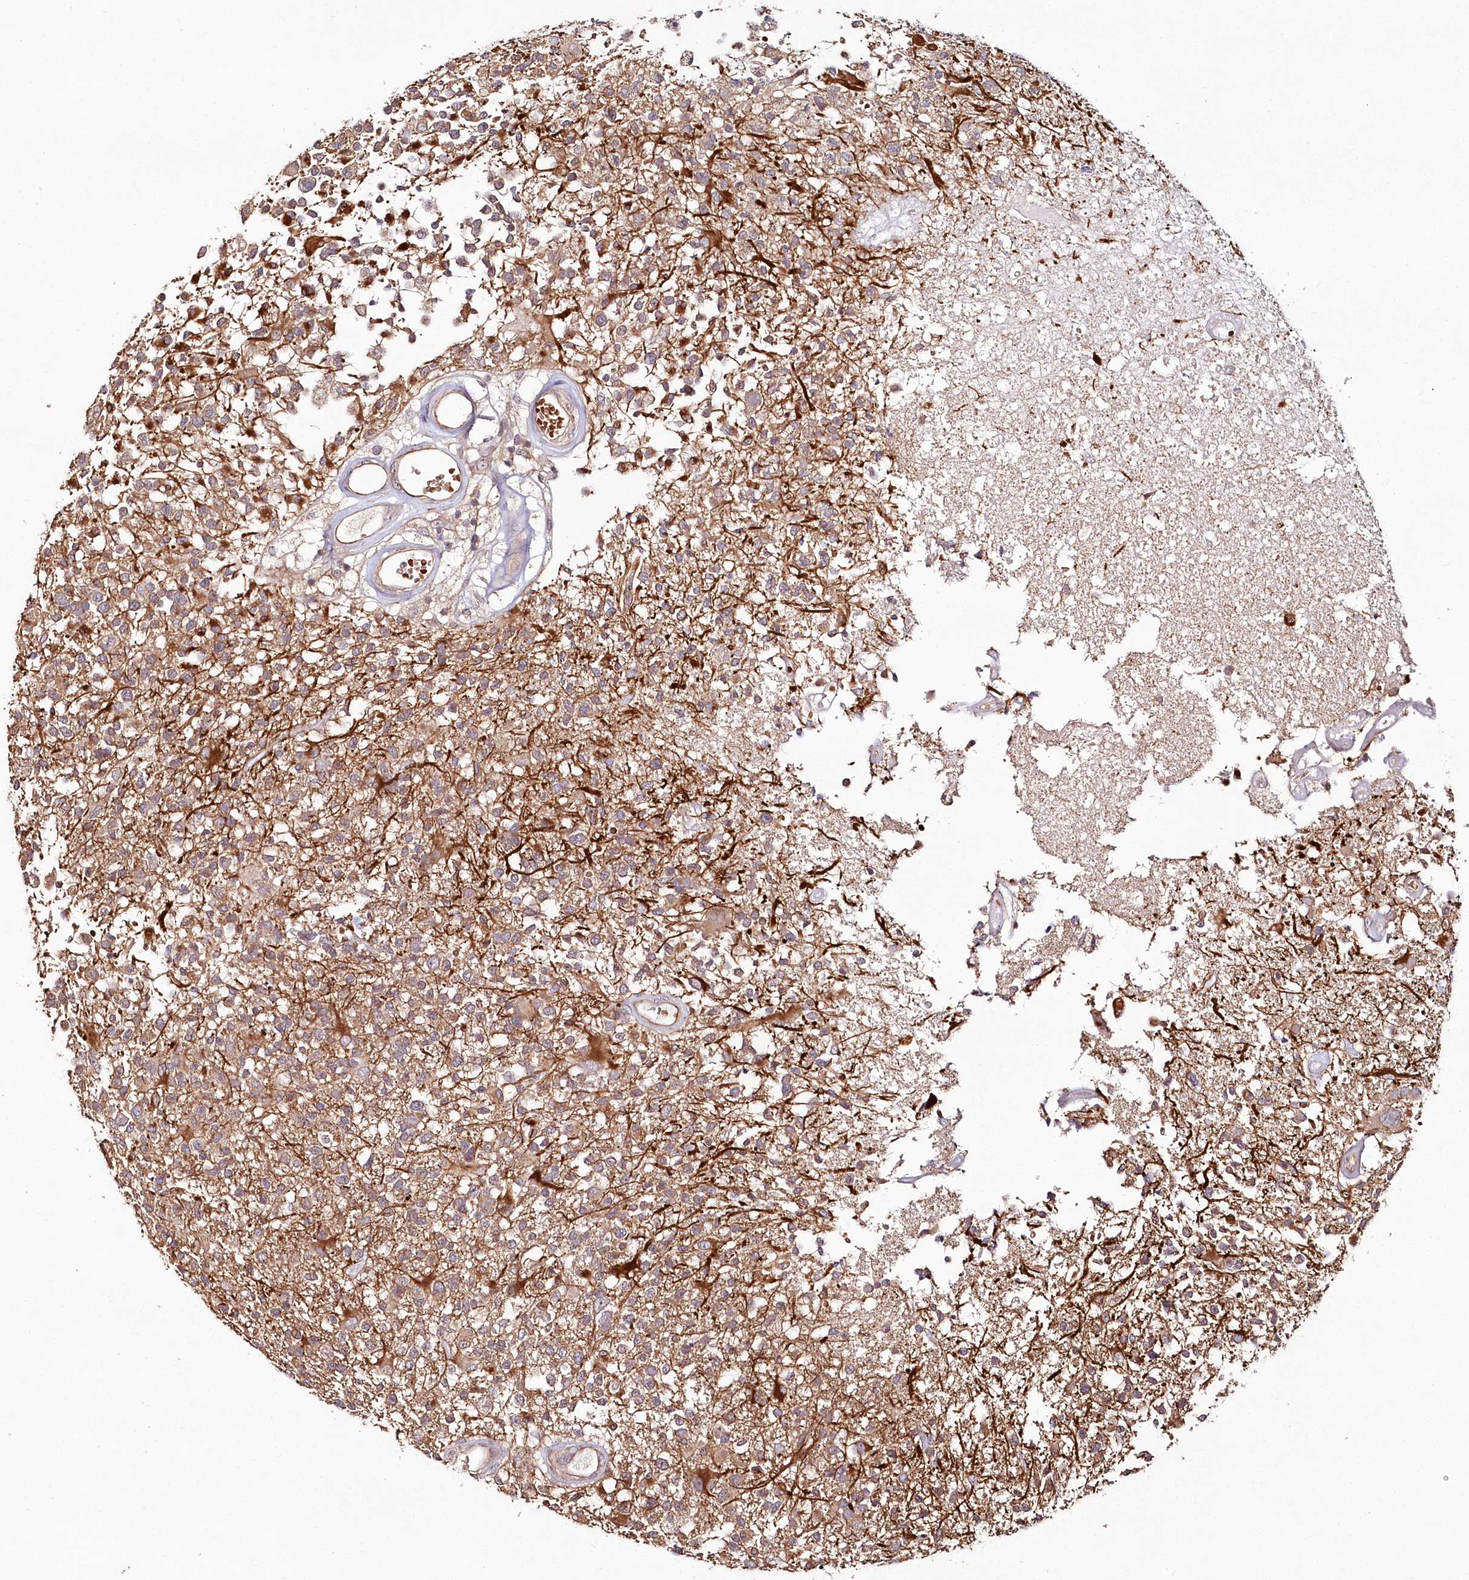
{"staining": {"intensity": "moderate", "quantity": ">75%", "location": "cytoplasmic/membranous"}, "tissue": "glioma", "cell_type": "Tumor cells", "image_type": "cancer", "snomed": [{"axis": "morphology", "description": "Glioma, malignant, High grade"}, {"axis": "morphology", "description": "Glioblastoma, NOS"}, {"axis": "topography", "description": "Brain"}], "caption": "Immunohistochemistry (IHC) histopathology image of neoplastic tissue: malignant glioma (high-grade) stained using immunohistochemistry (IHC) reveals medium levels of moderate protein expression localized specifically in the cytoplasmic/membranous of tumor cells, appearing as a cytoplasmic/membranous brown color.", "gene": "HYCC2", "patient": {"sex": "male", "age": 60}}